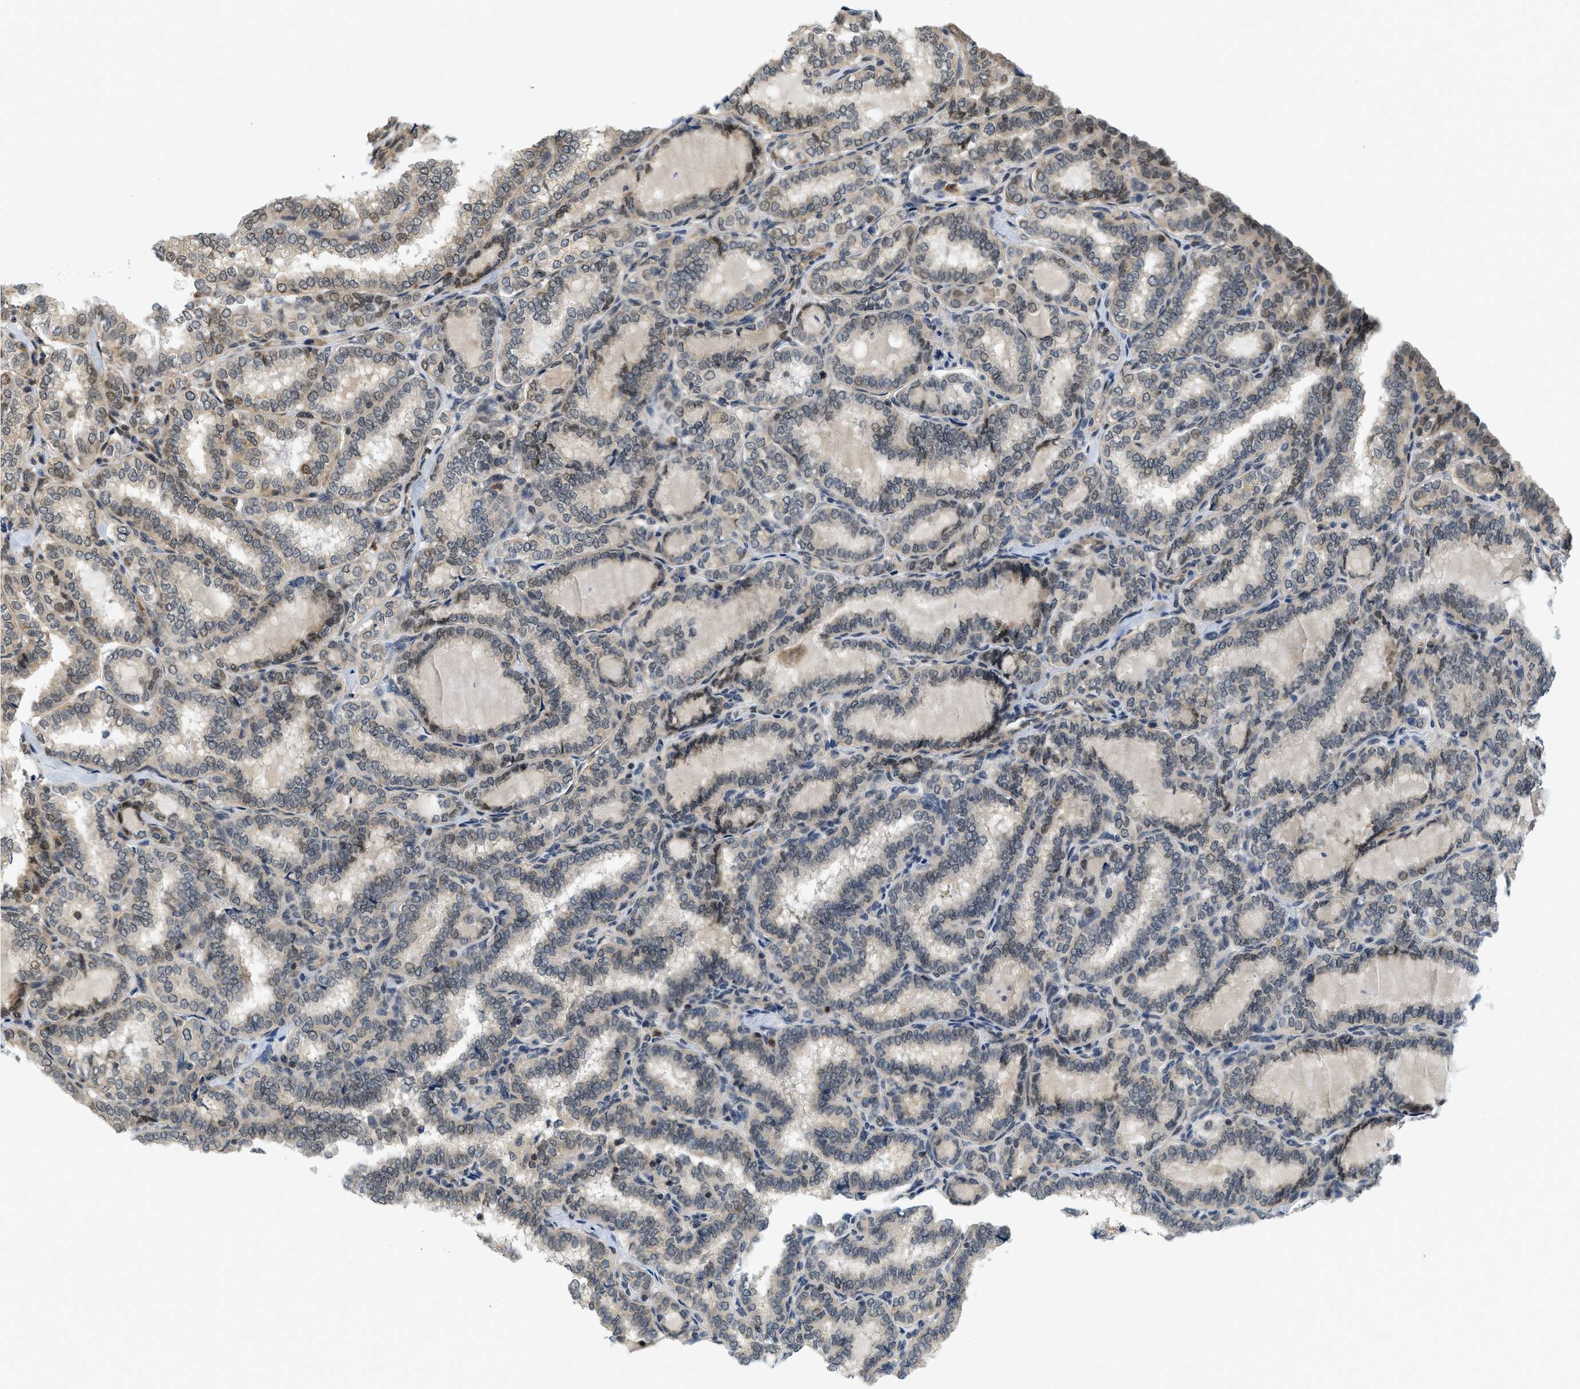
{"staining": {"intensity": "moderate", "quantity": "<25%", "location": "nuclear"}, "tissue": "thyroid cancer", "cell_type": "Tumor cells", "image_type": "cancer", "snomed": [{"axis": "morphology", "description": "Normal tissue, NOS"}, {"axis": "morphology", "description": "Papillary adenocarcinoma, NOS"}, {"axis": "topography", "description": "Thyroid gland"}], "caption": "IHC image of neoplastic tissue: thyroid papillary adenocarcinoma stained using IHC reveals low levels of moderate protein expression localized specifically in the nuclear of tumor cells, appearing as a nuclear brown color.", "gene": "KMT2A", "patient": {"sex": "female", "age": 30}}